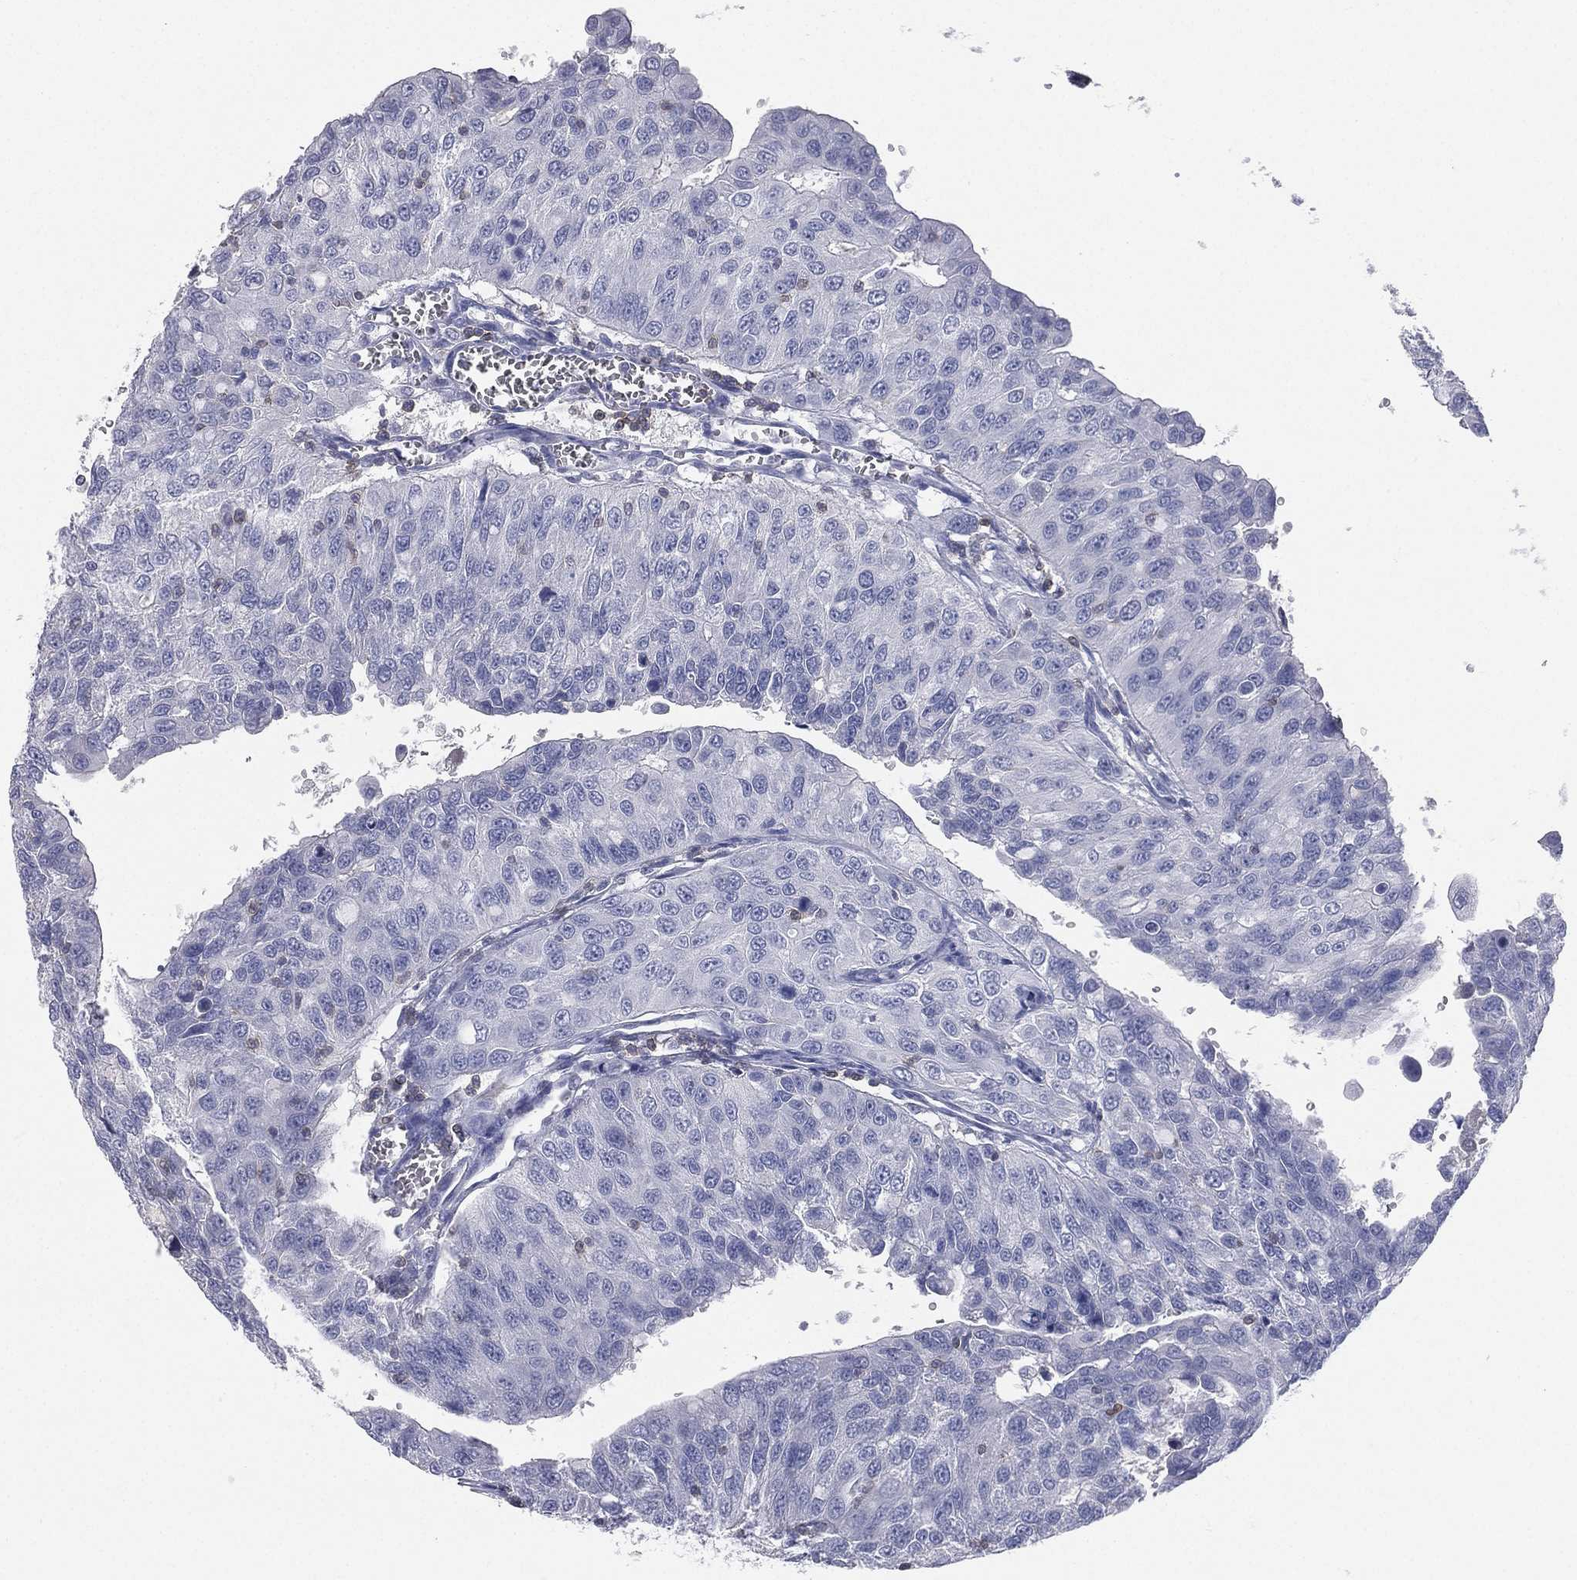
{"staining": {"intensity": "negative", "quantity": "none", "location": "none"}, "tissue": "urothelial cancer", "cell_type": "Tumor cells", "image_type": "cancer", "snomed": [{"axis": "morphology", "description": "Urothelial carcinoma, NOS"}, {"axis": "morphology", "description": "Urothelial carcinoma, High grade"}, {"axis": "topography", "description": "Urinary bladder"}], "caption": "A histopathology image of urothelial carcinoma (high-grade) stained for a protein exhibits no brown staining in tumor cells.", "gene": "CD3D", "patient": {"sex": "female", "age": 73}}